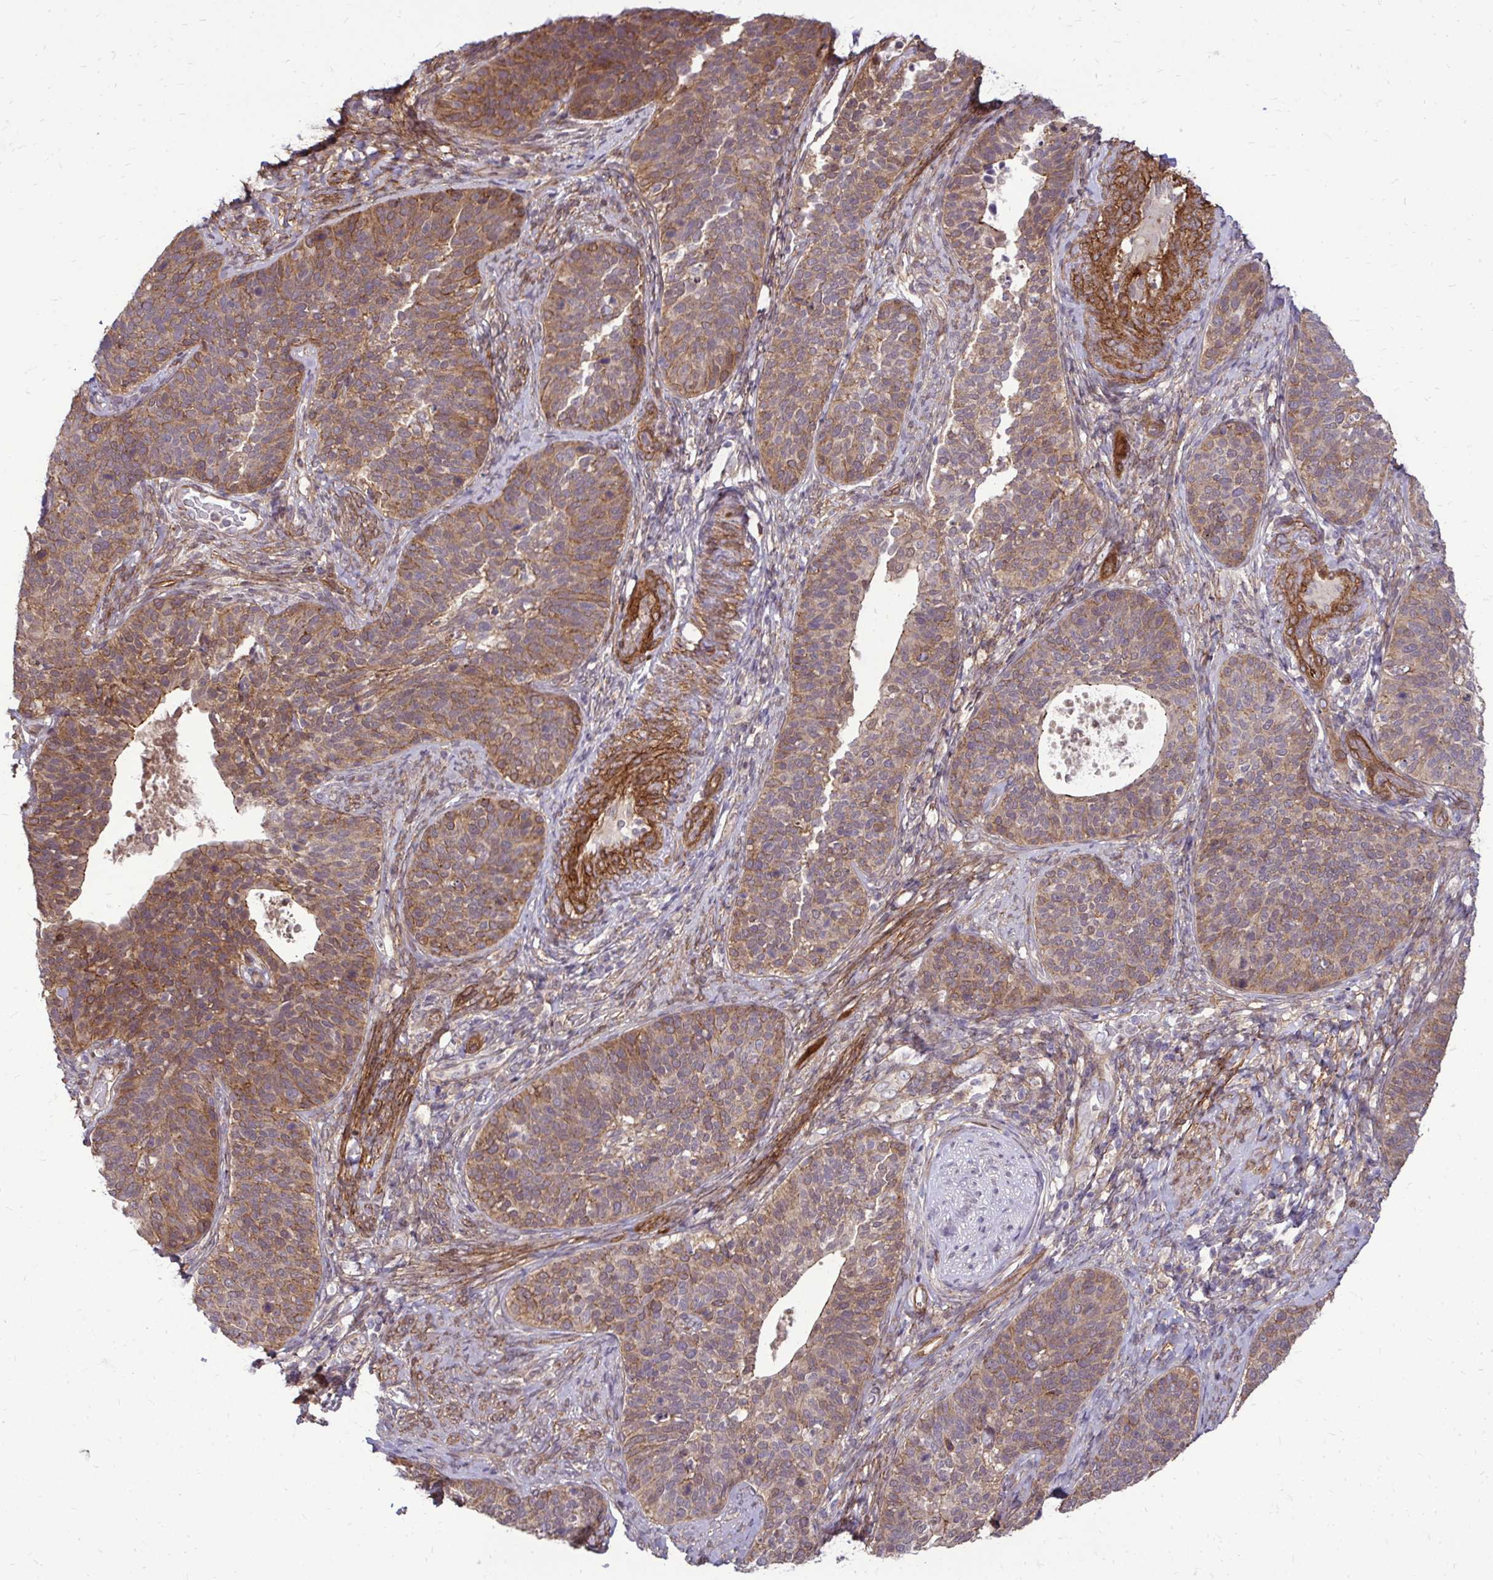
{"staining": {"intensity": "moderate", "quantity": "25%-75%", "location": "cytoplasmic/membranous"}, "tissue": "cervical cancer", "cell_type": "Tumor cells", "image_type": "cancer", "snomed": [{"axis": "morphology", "description": "Squamous cell carcinoma, NOS"}, {"axis": "topography", "description": "Cervix"}], "caption": "Immunohistochemical staining of human cervical cancer exhibits moderate cytoplasmic/membranous protein positivity in about 25%-75% of tumor cells. (Brightfield microscopy of DAB IHC at high magnification).", "gene": "TRIP6", "patient": {"sex": "female", "age": 69}}